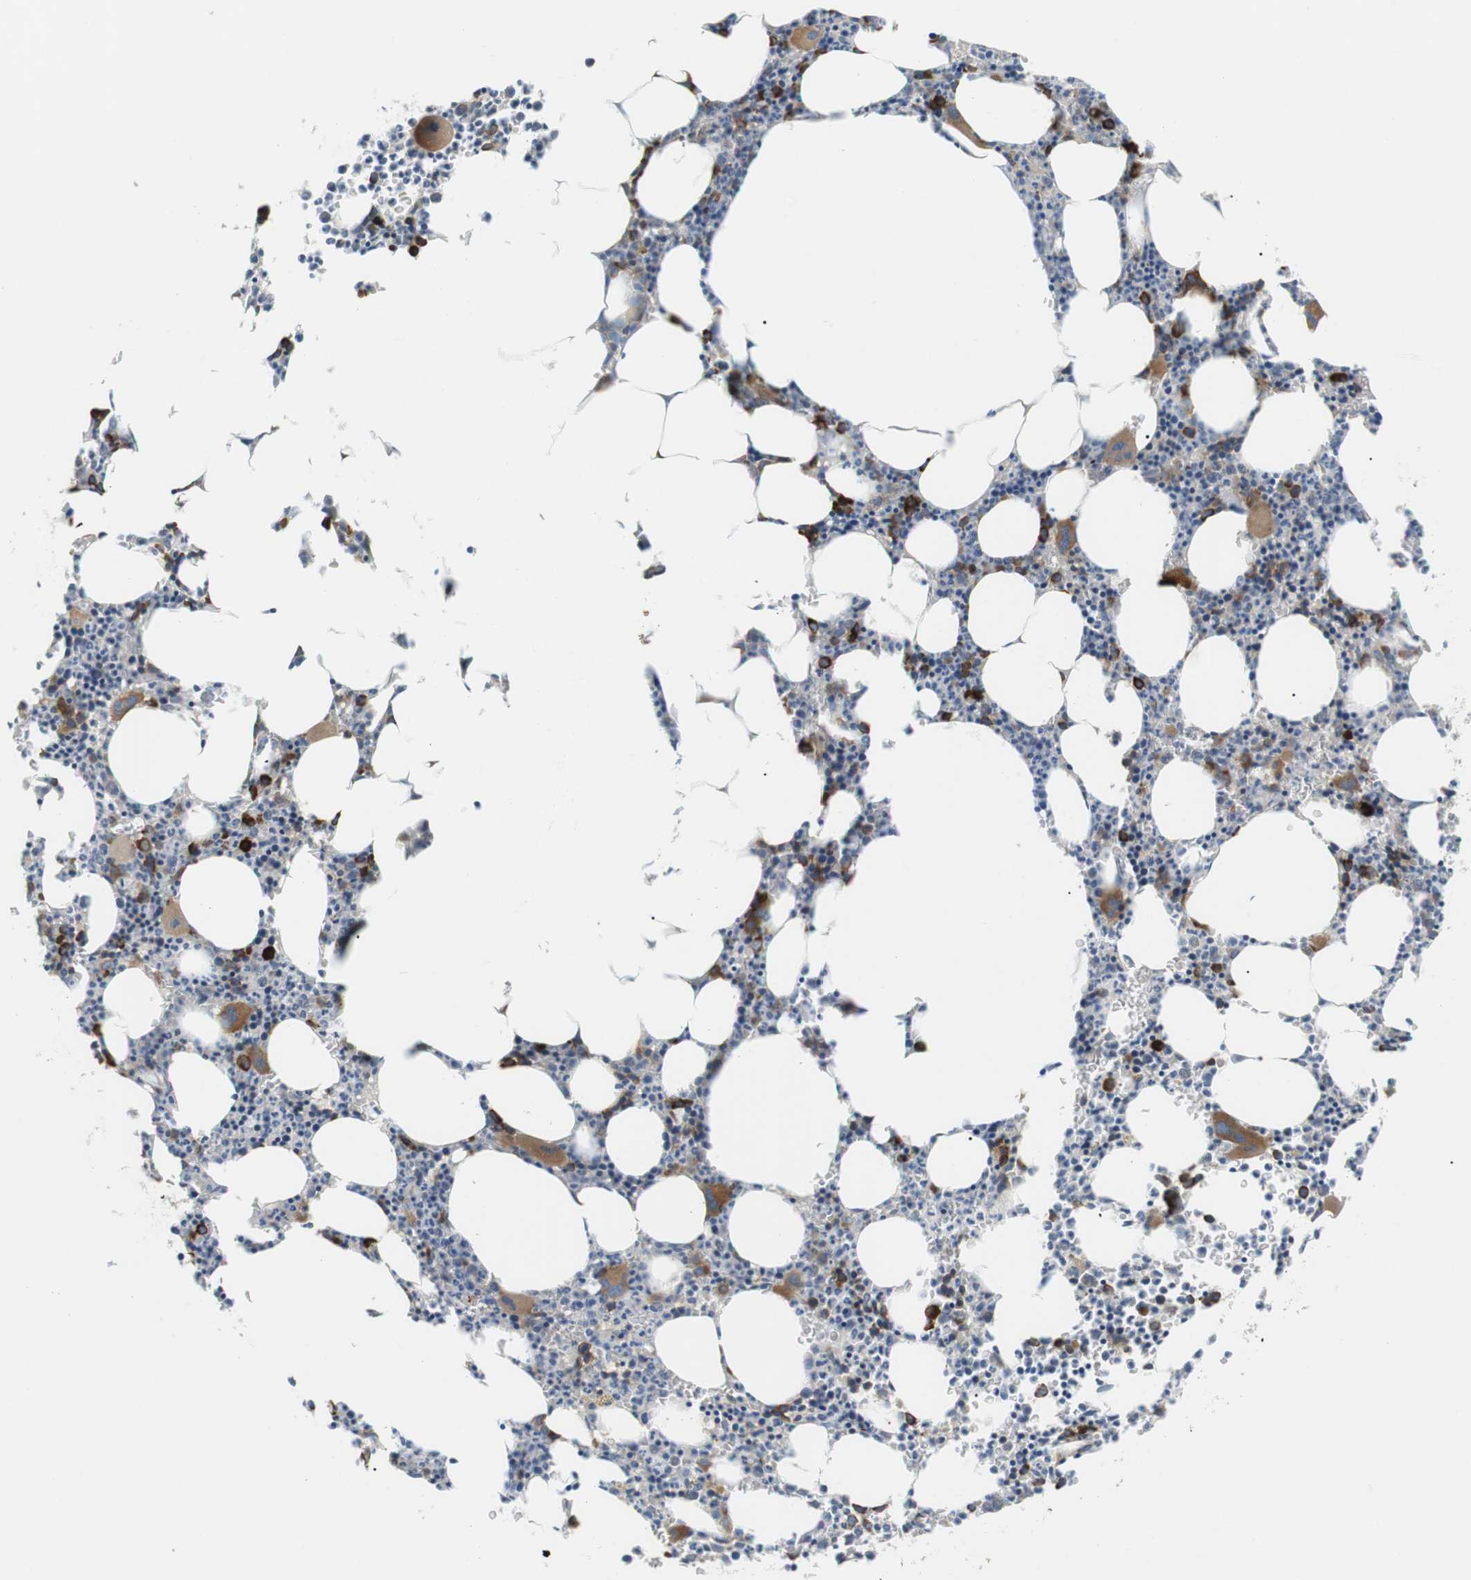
{"staining": {"intensity": "strong", "quantity": "25%-75%", "location": "cytoplasmic/membranous"}, "tissue": "bone marrow", "cell_type": "Hematopoietic cells", "image_type": "normal", "snomed": [{"axis": "morphology", "description": "Normal tissue, NOS"}, {"axis": "morphology", "description": "Inflammation, NOS"}, {"axis": "topography", "description": "Bone marrow"}], "caption": "IHC histopathology image of benign bone marrow stained for a protein (brown), which shows high levels of strong cytoplasmic/membranous staining in about 25%-75% of hematopoietic cells.", "gene": "TMEM200A", "patient": {"sex": "female", "age": 61}}